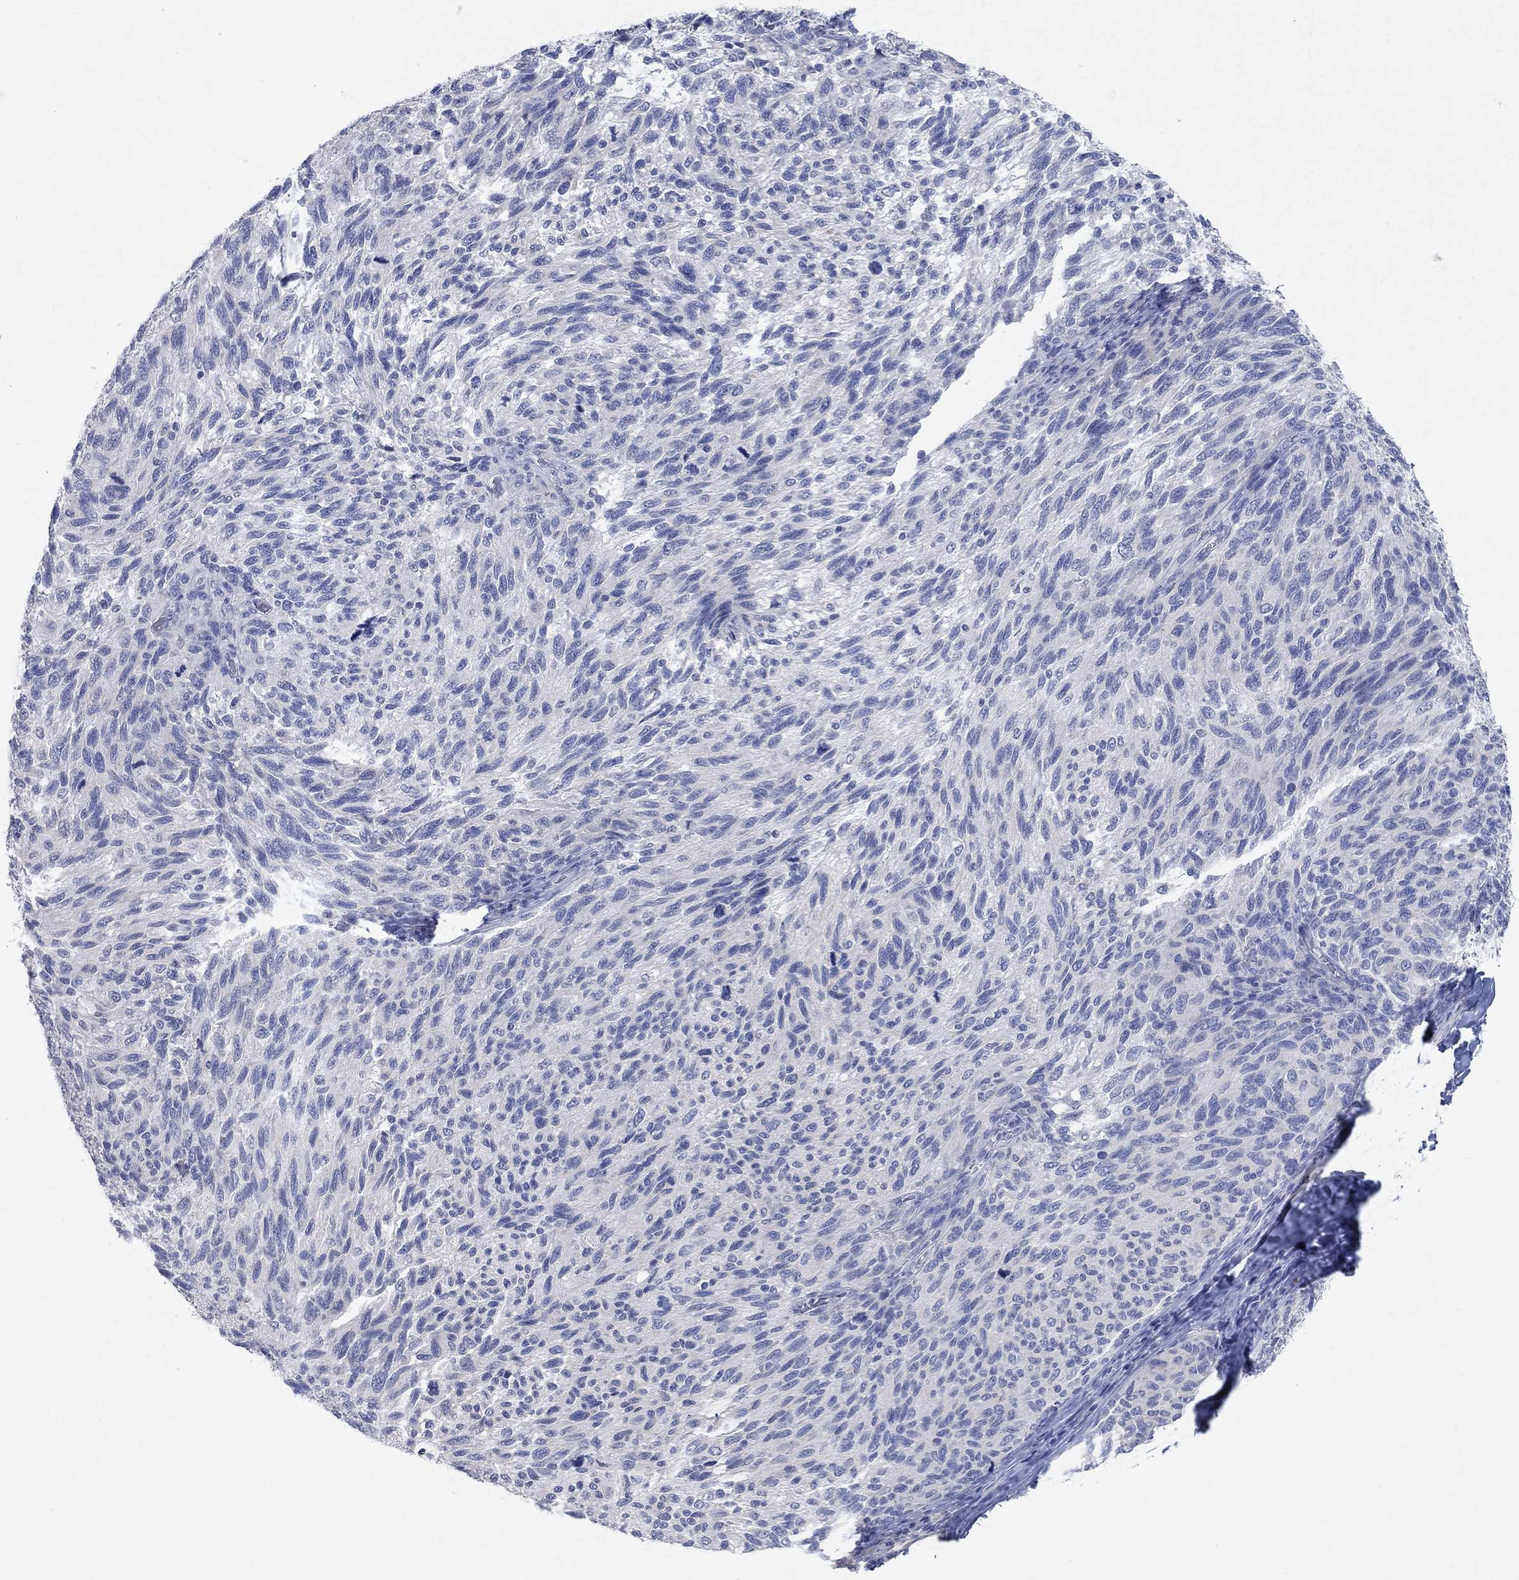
{"staining": {"intensity": "negative", "quantity": "none", "location": "none"}, "tissue": "melanoma", "cell_type": "Tumor cells", "image_type": "cancer", "snomed": [{"axis": "morphology", "description": "Malignant melanoma, NOS"}, {"axis": "topography", "description": "Skin"}], "caption": "Immunohistochemistry (IHC) histopathology image of malignant melanoma stained for a protein (brown), which reveals no expression in tumor cells.", "gene": "KRT40", "patient": {"sex": "female", "age": 73}}